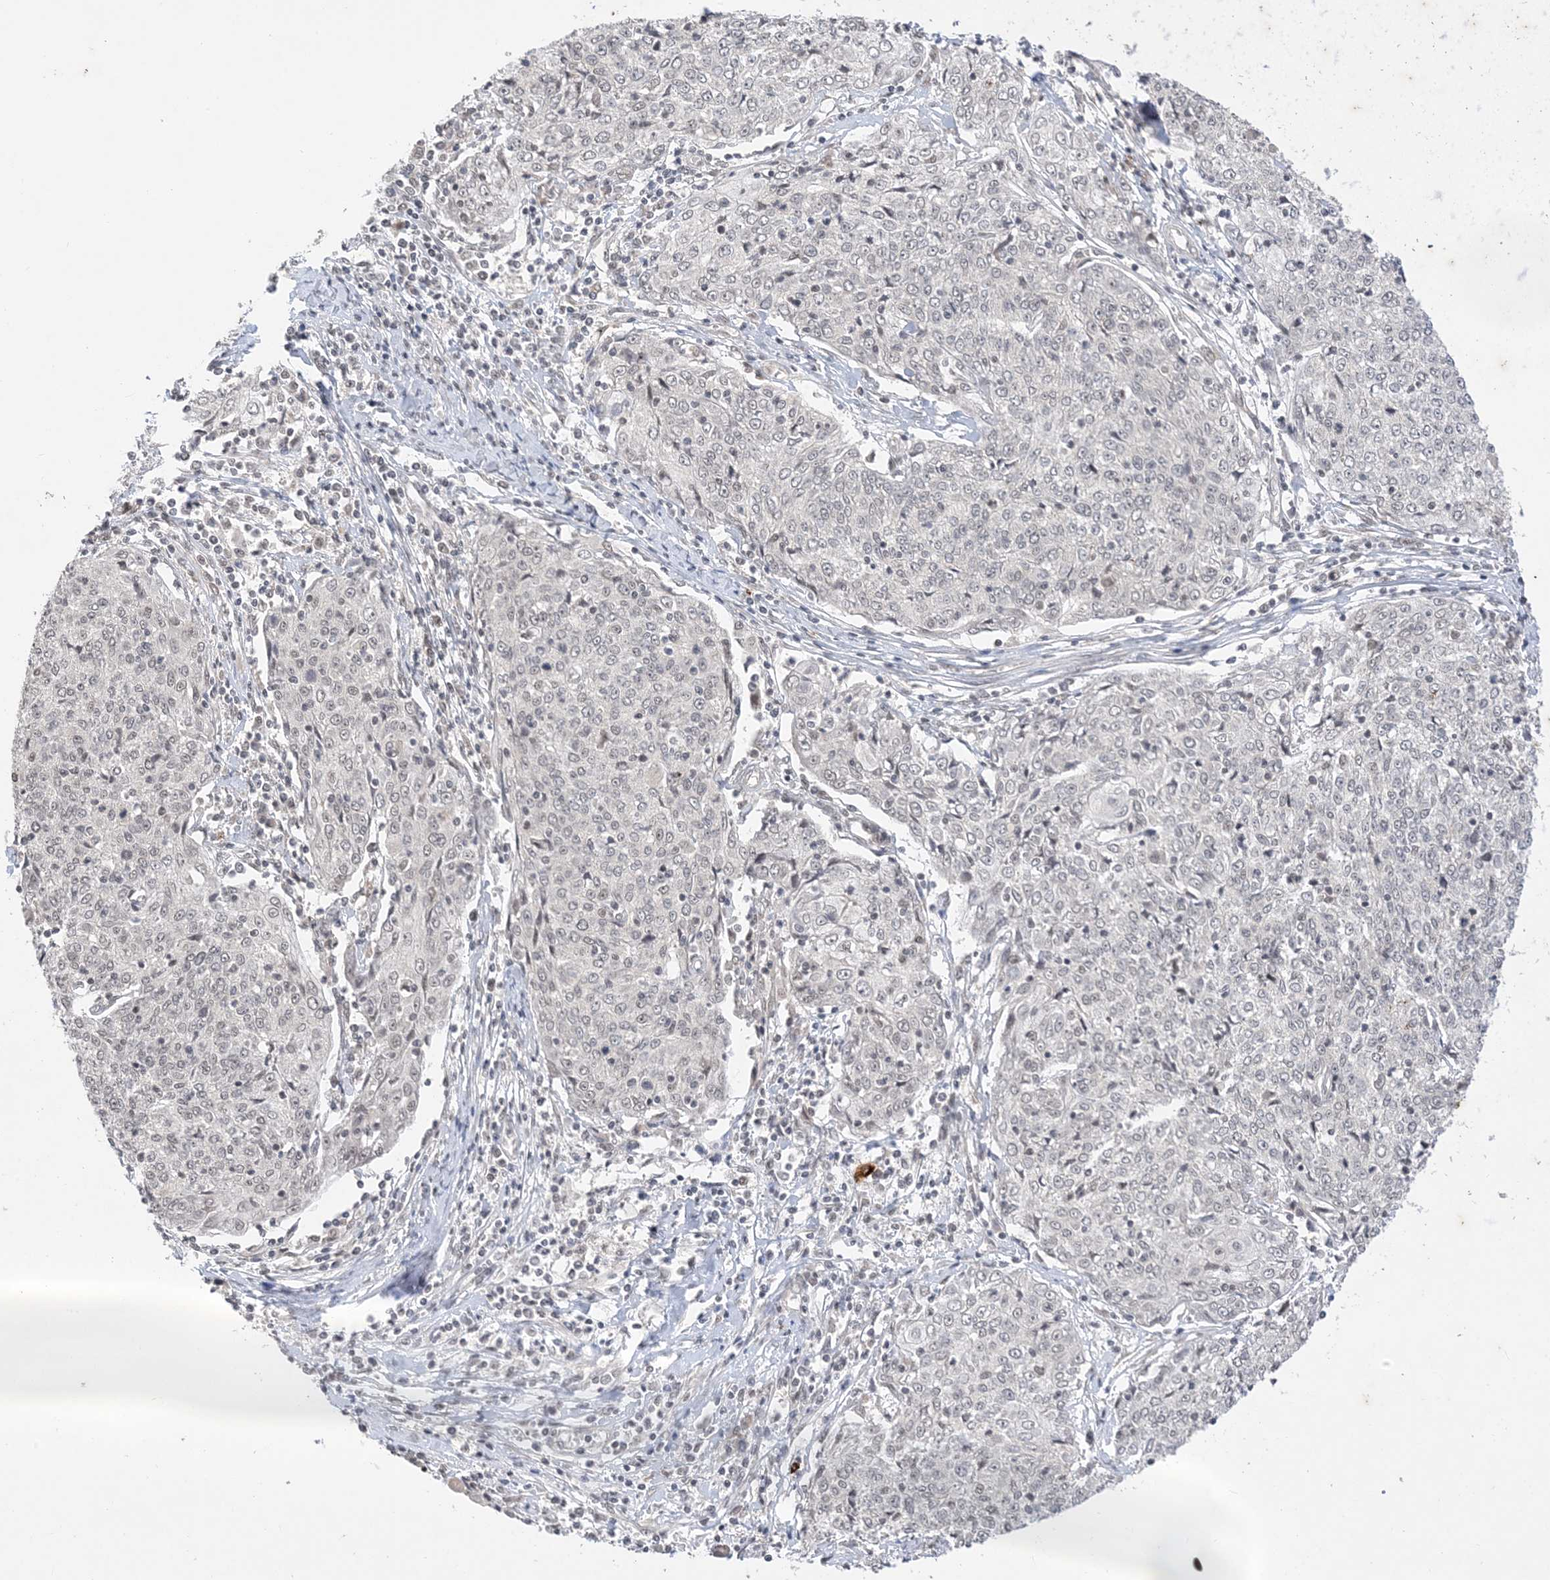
{"staining": {"intensity": "negative", "quantity": "none", "location": "none"}, "tissue": "cervical cancer", "cell_type": "Tumor cells", "image_type": "cancer", "snomed": [{"axis": "morphology", "description": "Squamous cell carcinoma, NOS"}, {"axis": "topography", "description": "Cervix"}], "caption": "Tumor cells show no significant expression in cervical cancer (squamous cell carcinoma).", "gene": "RANBP9", "patient": {"sex": "female", "age": 48}}